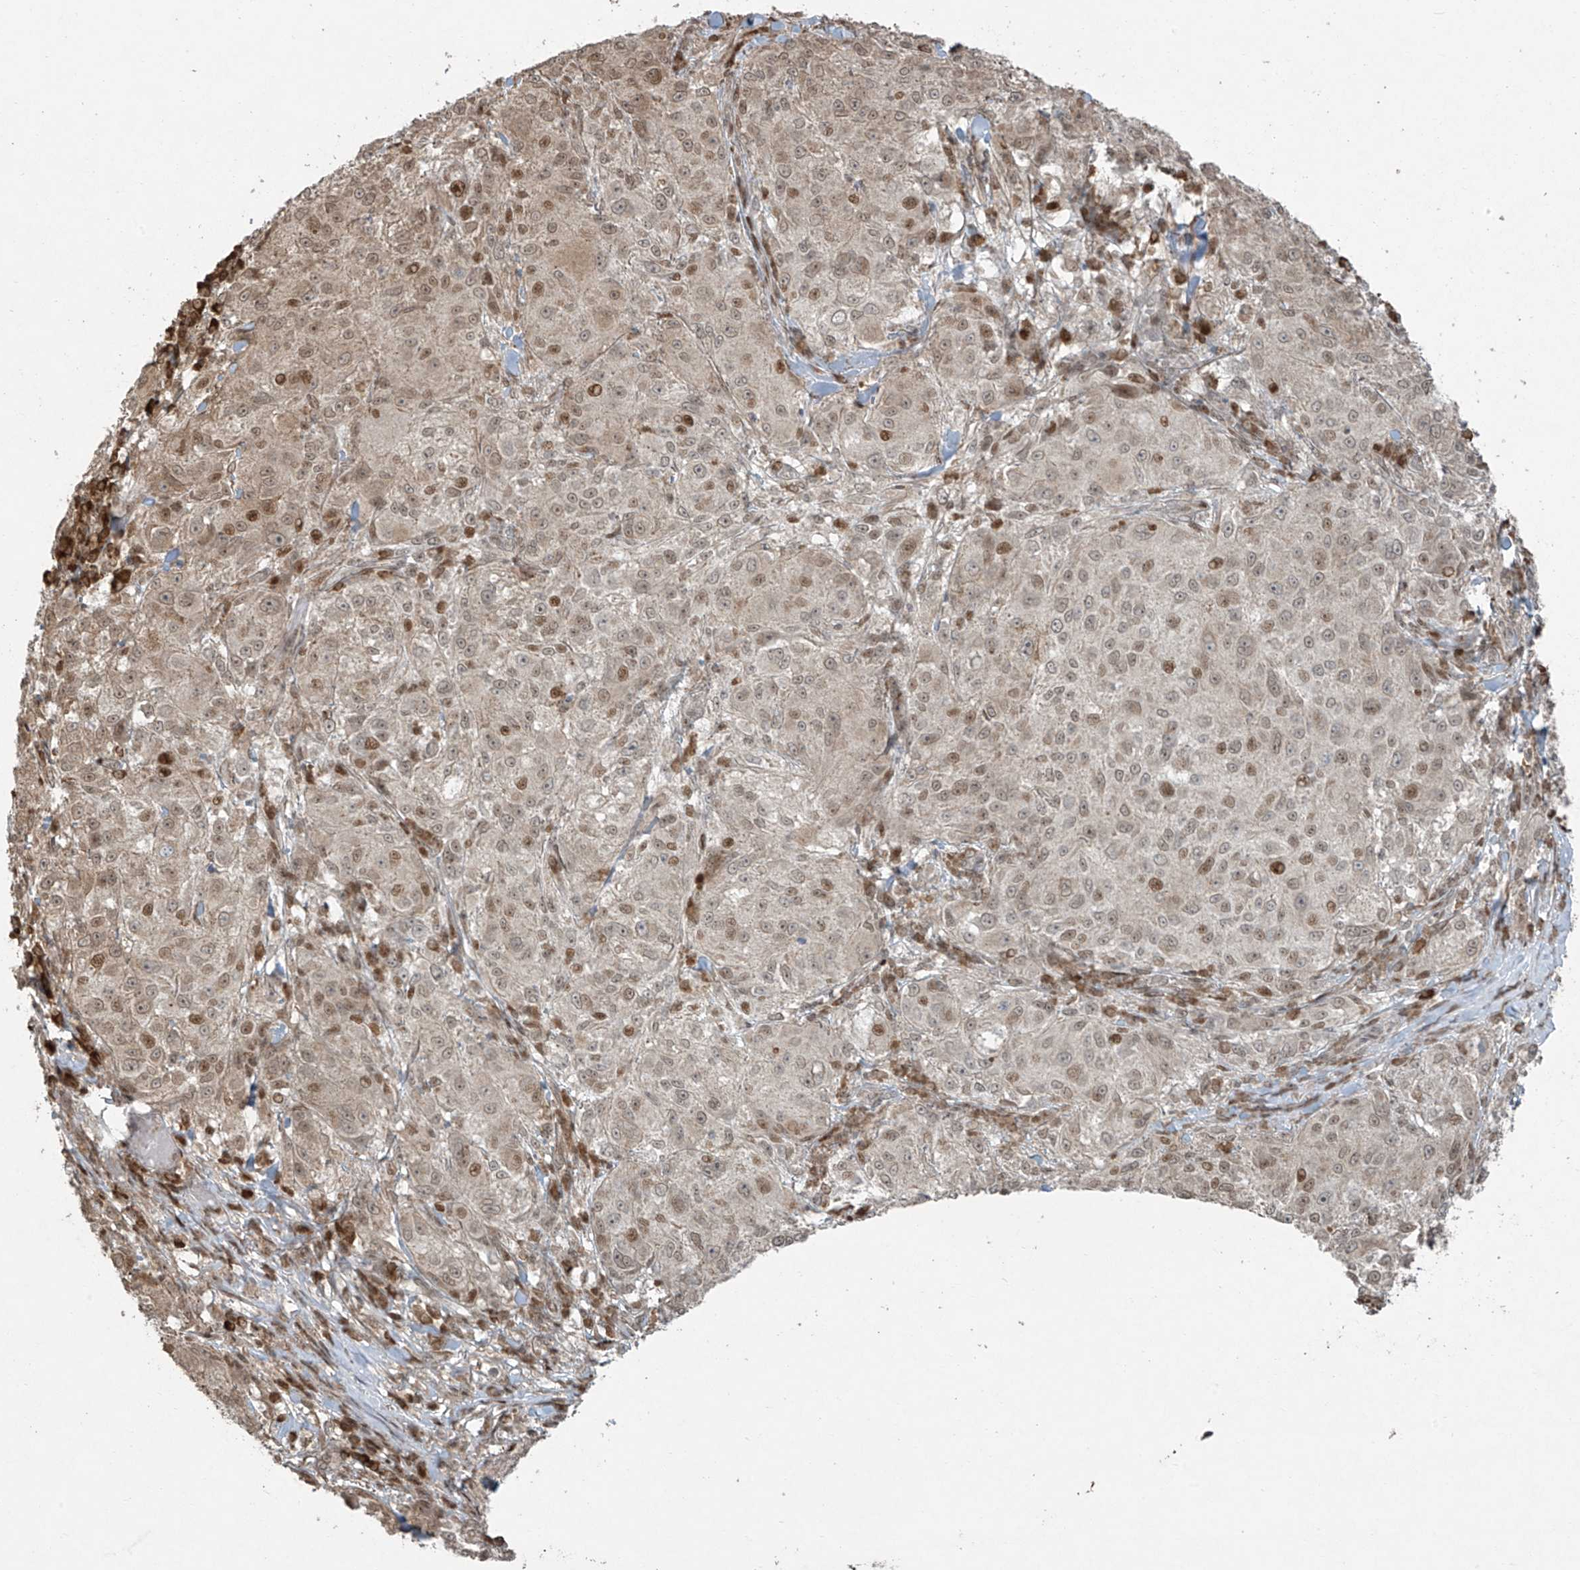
{"staining": {"intensity": "moderate", "quantity": "25%-75%", "location": "nuclear"}, "tissue": "melanoma", "cell_type": "Tumor cells", "image_type": "cancer", "snomed": [{"axis": "morphology", "description": "Necrosis, NOS"}, {"axis": "morphology", "description": "Malignant melanoma, NOS"}, {"axis": "topography", "description": "Skin"}], "caption": "Tumor cells display medium levels of moderate nuclear positivity in approximately 25%-75% of cells in melanoma.", "gene": "TTC22", "patient": {"sex": "female", "age": 87}}